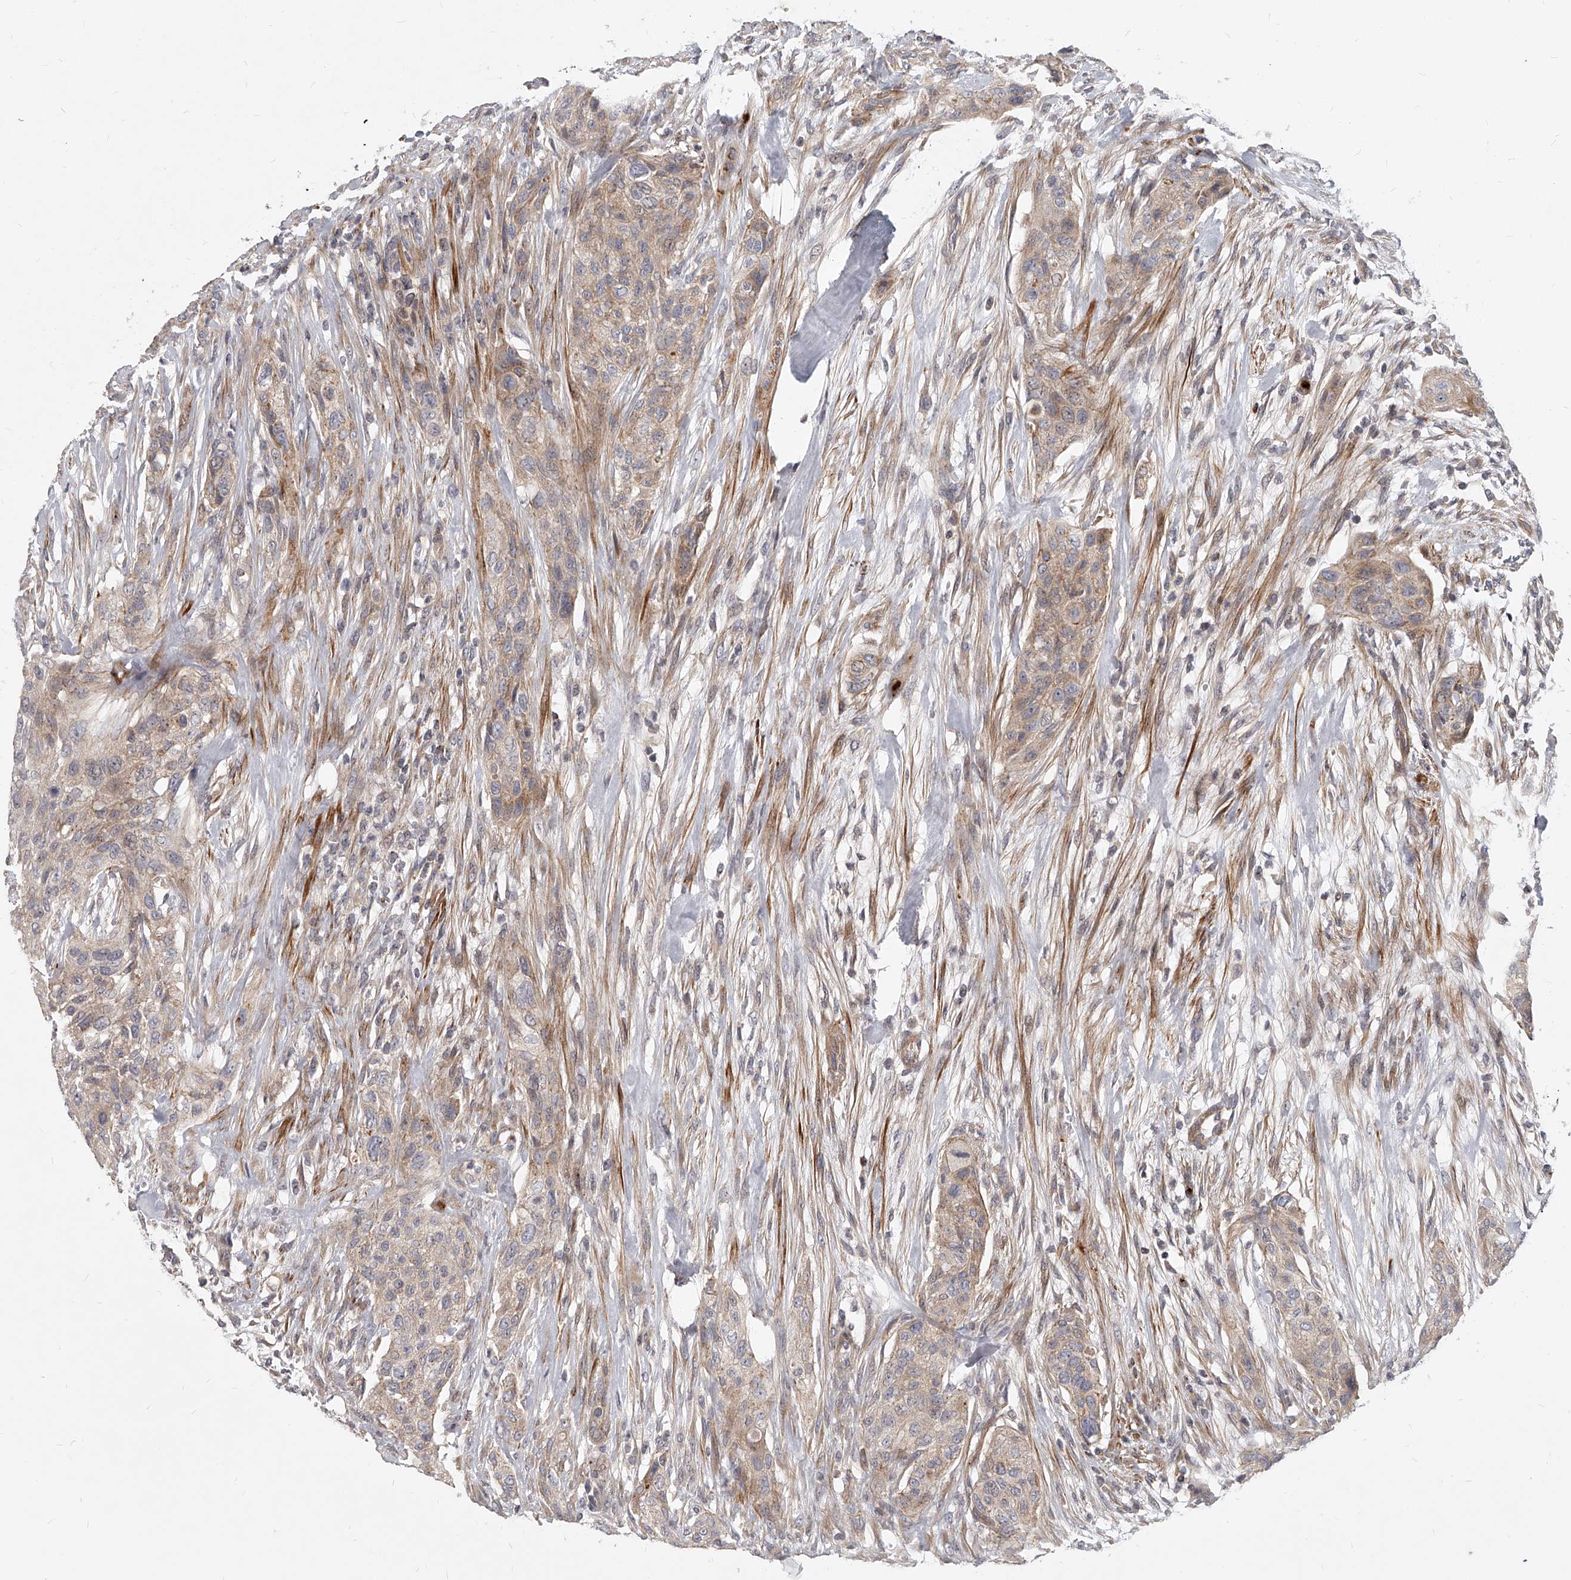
{"staining": {"intensity": "weak", "quantity": ">75%", "location": "cytoplasmic/membranous"}, "tissue": "urothelial cancer", "cell_type": "Tumor cells", "image_type": "cancer", "snomed": [{"axis": "morphology", "description": "Urothelial carcinoma, High grade"}, {"axis": "topography", "description": "Urinary bladder"}], "caption": "About >75% of tumor cells in human urothelial carcinoma (high-grade) demonstrate weak cytoplasmic/membranous protein staining as visualized by brown immunohistochemical staining.", "gene": "SLC37A1", "patient": {"sex": "male", "age": 35}}